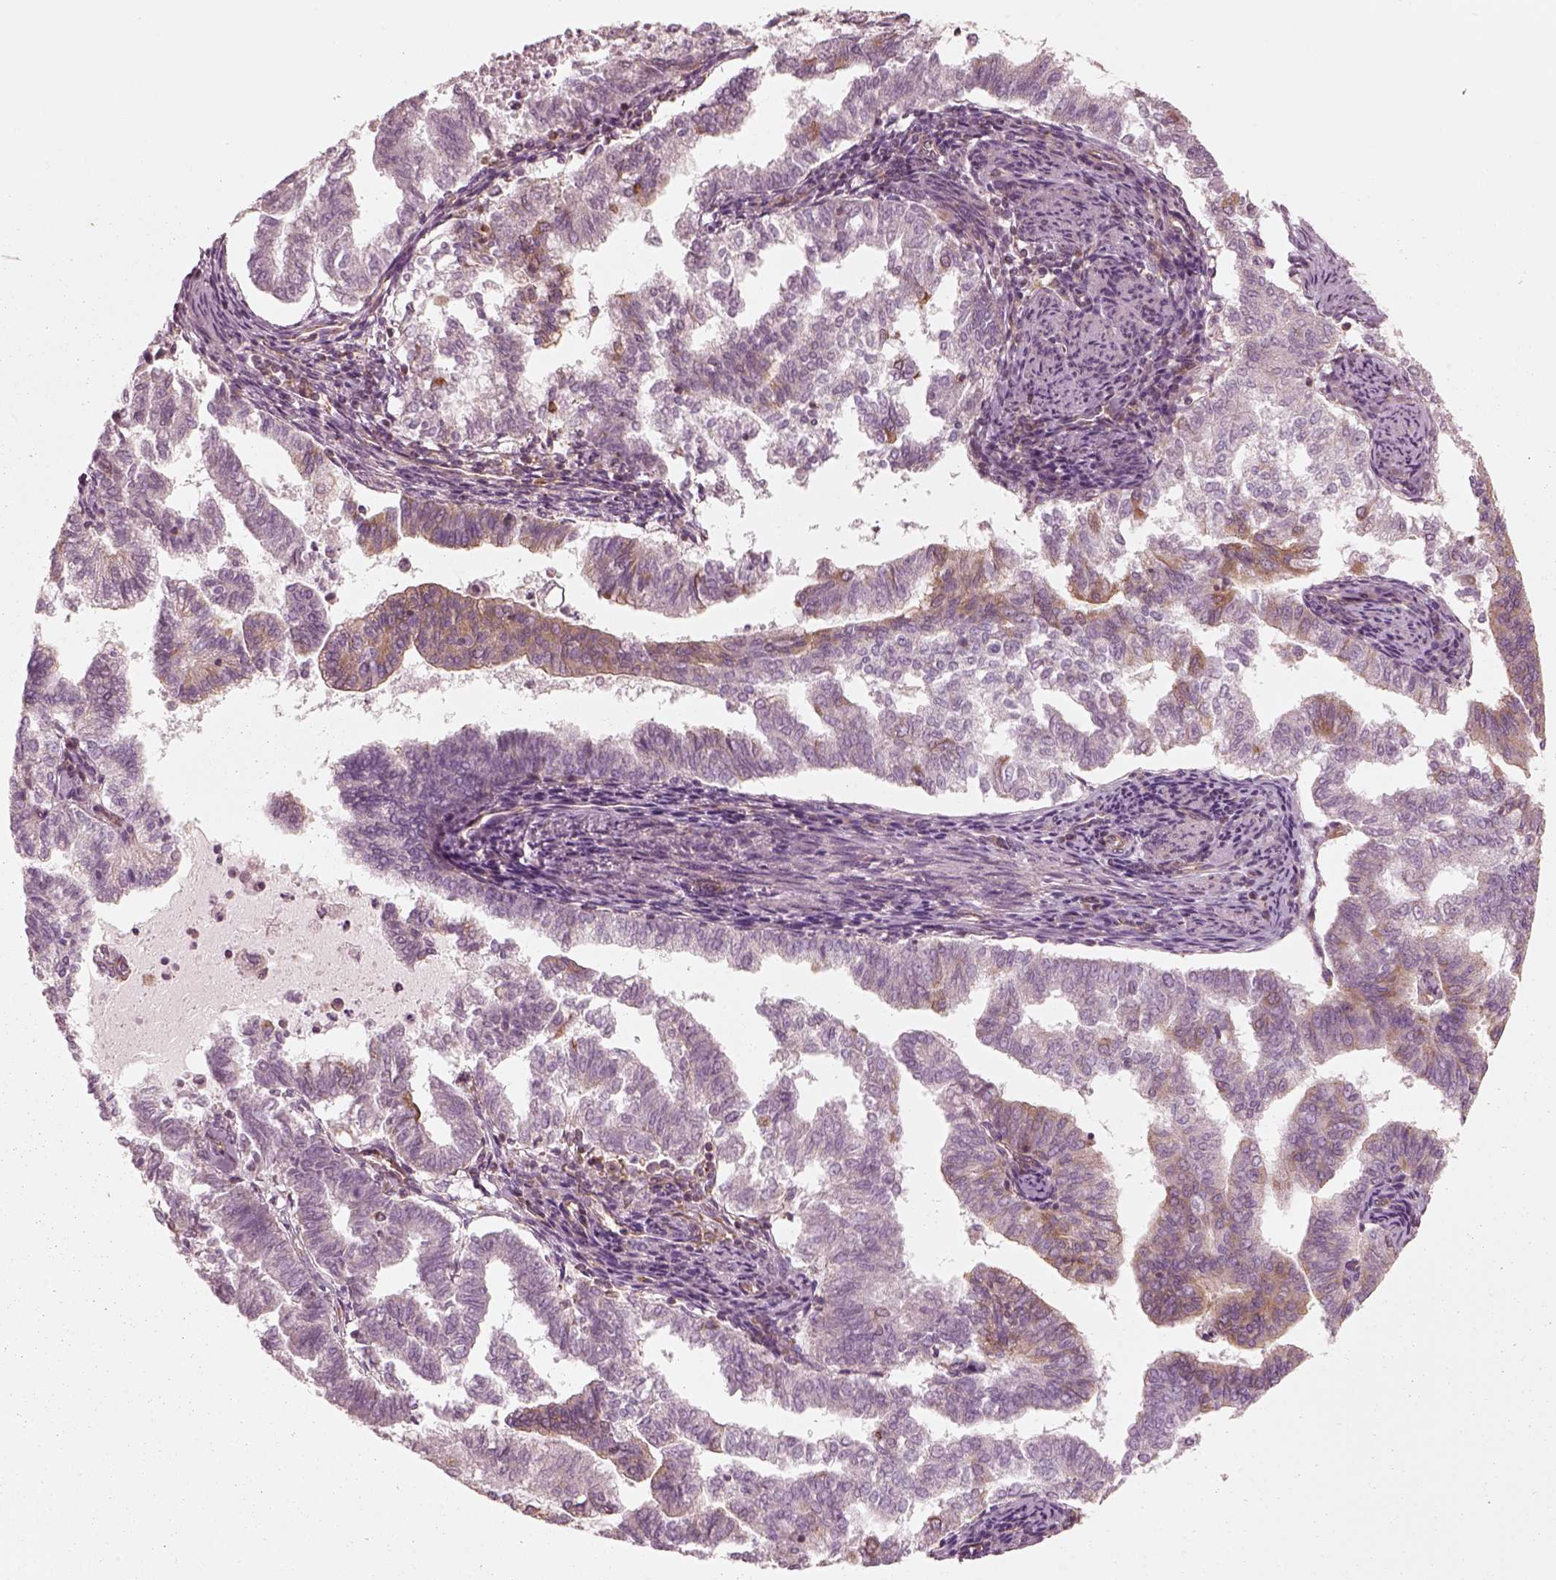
{"staining": {"intensity": "moderate", "quantity": "25%-75%", "location": "cytoplasmic/membranous"}, "tissue": "endometrial cancer", "cell_type": "Tumor cells", "image_type": "cancer", "snomed": [{"axis": "morphology", "description": "Adenocarcinoma, NOS"}, {"axis": "topography", "description": "Endometrium"}], "caption": "Immunohistochemistry (IHC) (DAB (3,3'-diaminobenzidine)) staining of endometrial adenocarcinoma exhibits moderate cytoplasmic/membranous protein expression in approximately 25%-75% of tumor cells. Nuclei are stained in blue.", "gene": "CNOT2", "patient": {"sex": "female", "age": 79}}